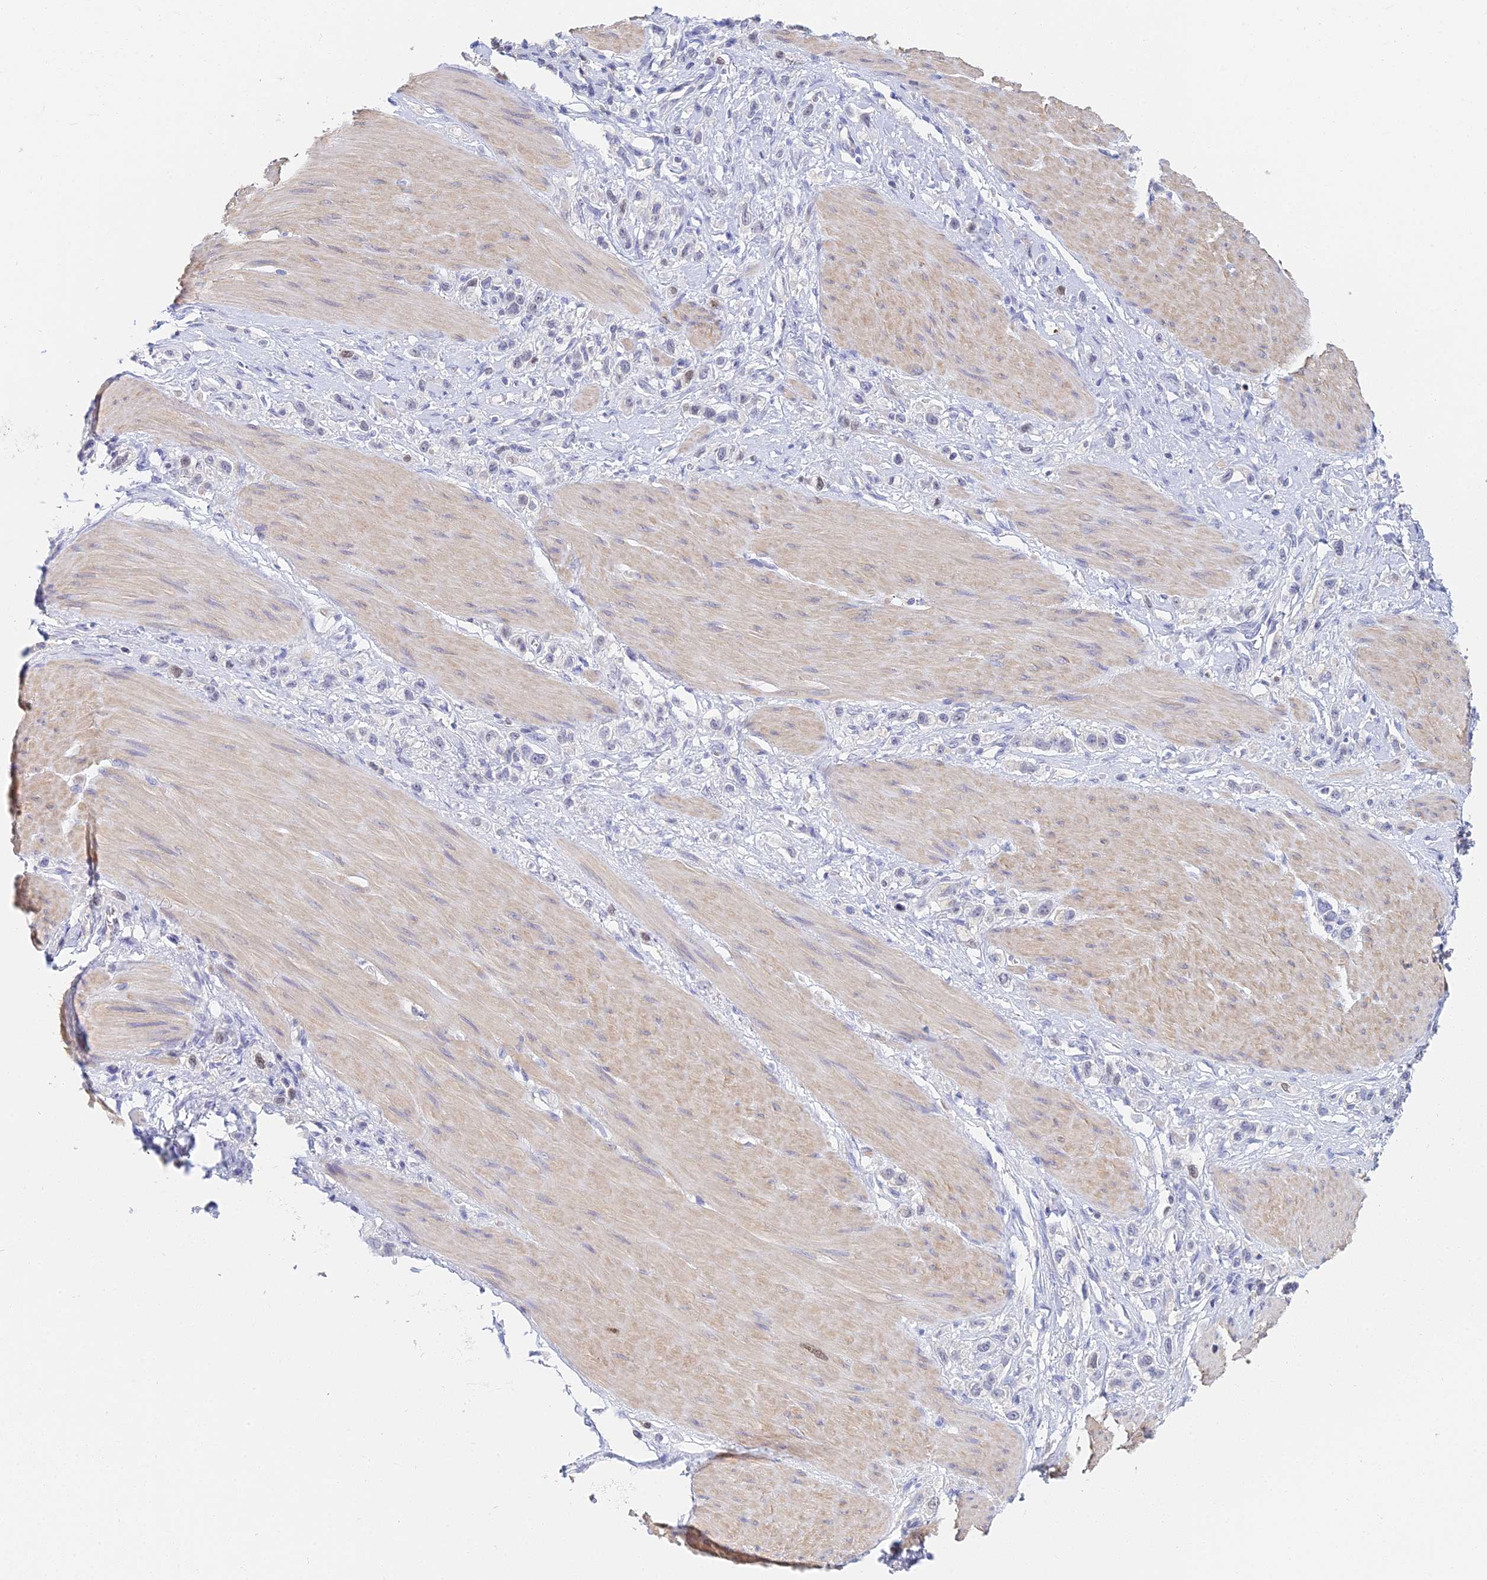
{"staining": {"intensity": "negative", "quantity": "none", "location": "none"}, "tissue": "stomach cancer", "cell_type": "Tumor cells", "image_type": "cancer", "snomed": [{"axis": "morphology", "description": "Adenocarcinoma, NOS"}, {"axis": "topography", "description": "Stomach"}], "caption": "Immunohistochemistry of human adenocarcinoma (stomach) displays no staining in tumor cells.", "gene": "MCM2", "patient": {"sex": "female", "age": 65}}